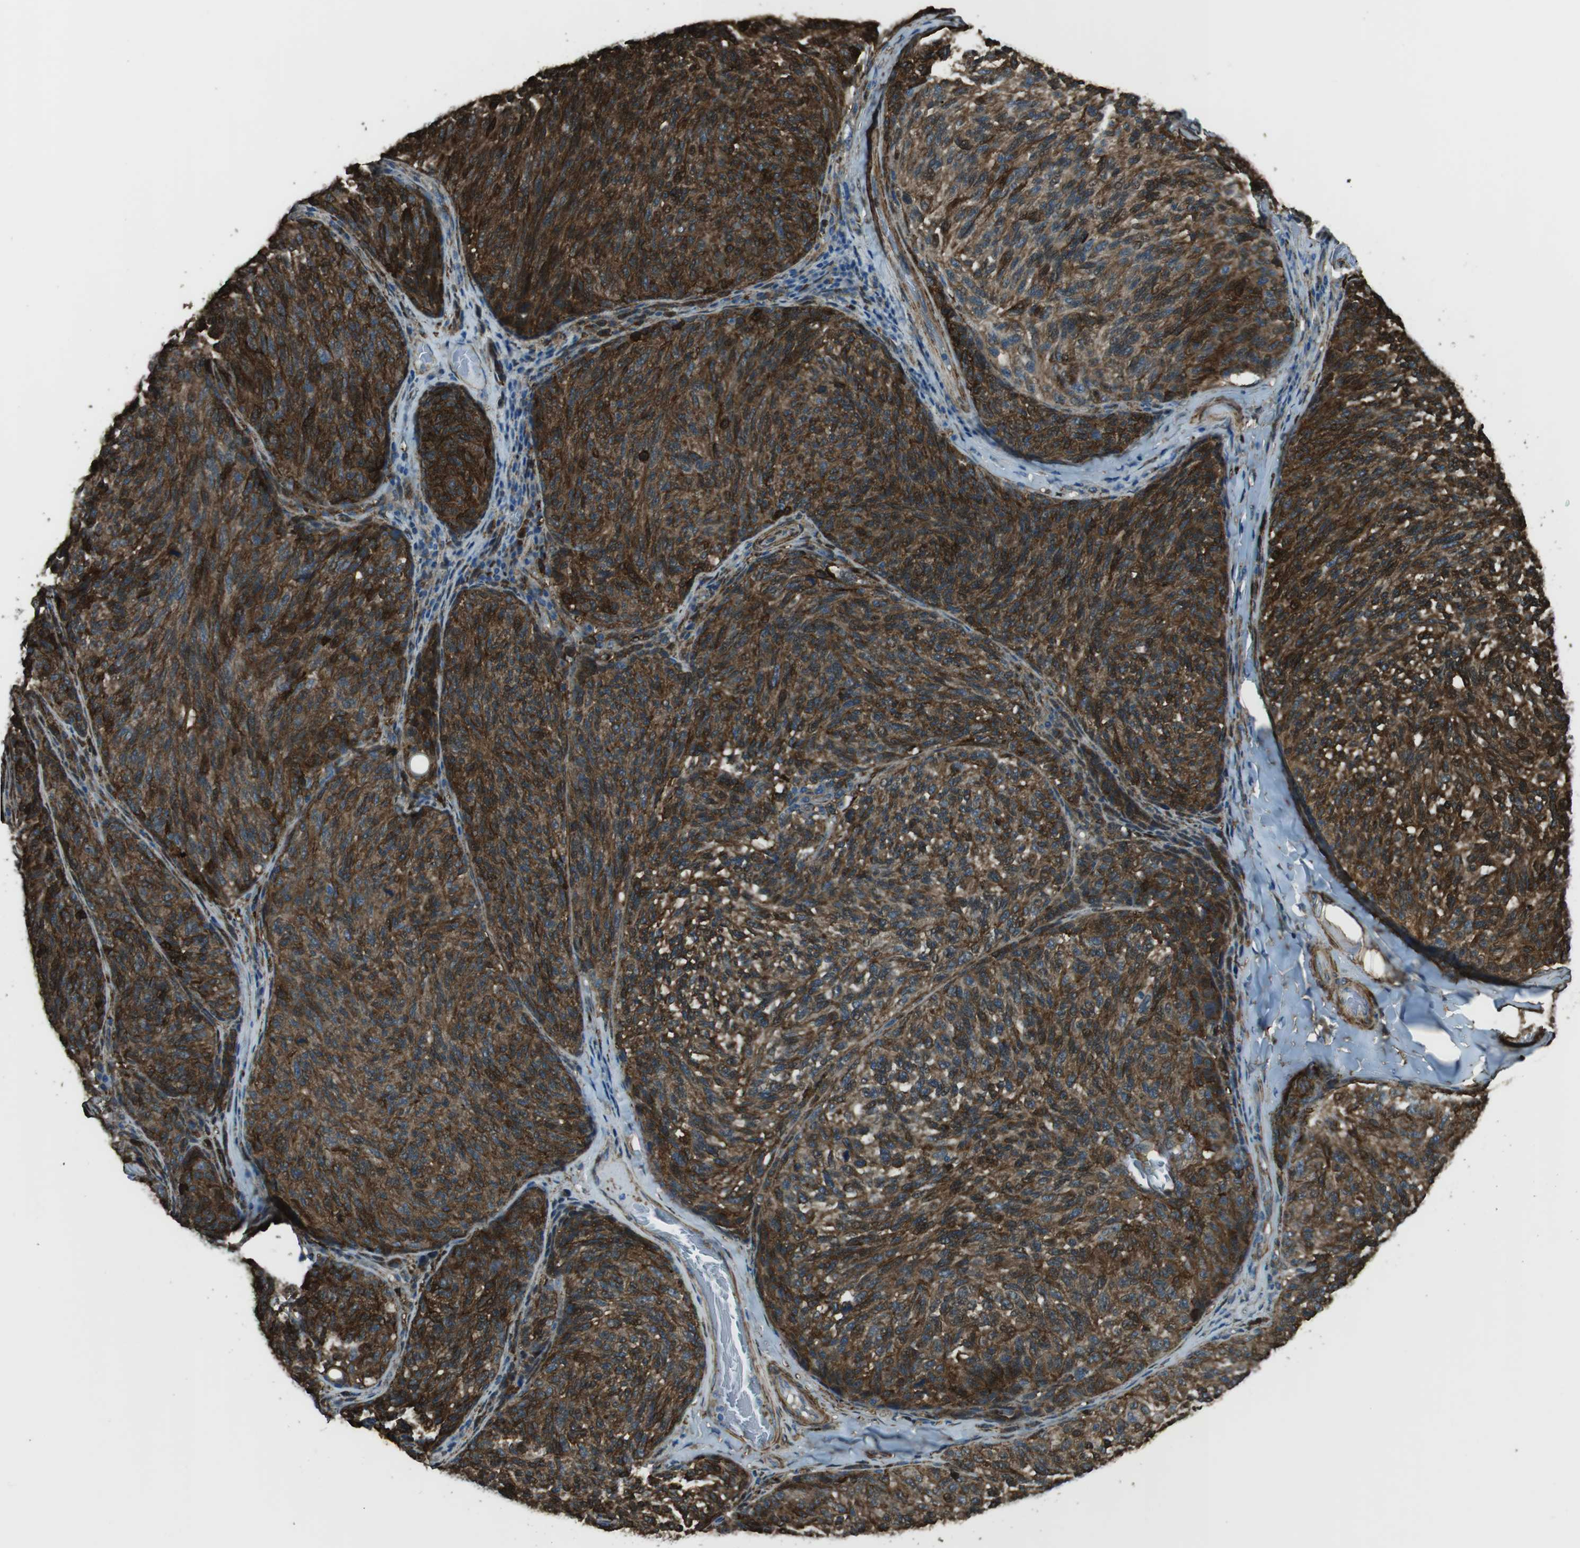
{"staining": {"intensity": "strong", "quantity": ">75%", "location": "cytoplasmic/membranous"}, "tissue": "melanoma", "cell_type": "Tumor cells", "image_type": "cancer", "snomed": [{"axis": "morphology", "description": "Malignant melanoma, NOS"}, {"axis": "topography", "description": "Skin"}], "caption": "Immunohistochemistry (IHC) staining of melanoma, which reveals high levels of strong cytoplasmic/membranous expression in approximately >75% of tumor cells indicating strong cytoplasmic/membranous protein expression. The staining was performed using DAB (brown) for protein detection and nuclei were counterstained in hematoxylin (blue).", "gene": "SFT2D1", "patient": {"sex": "female", "age": 73}}